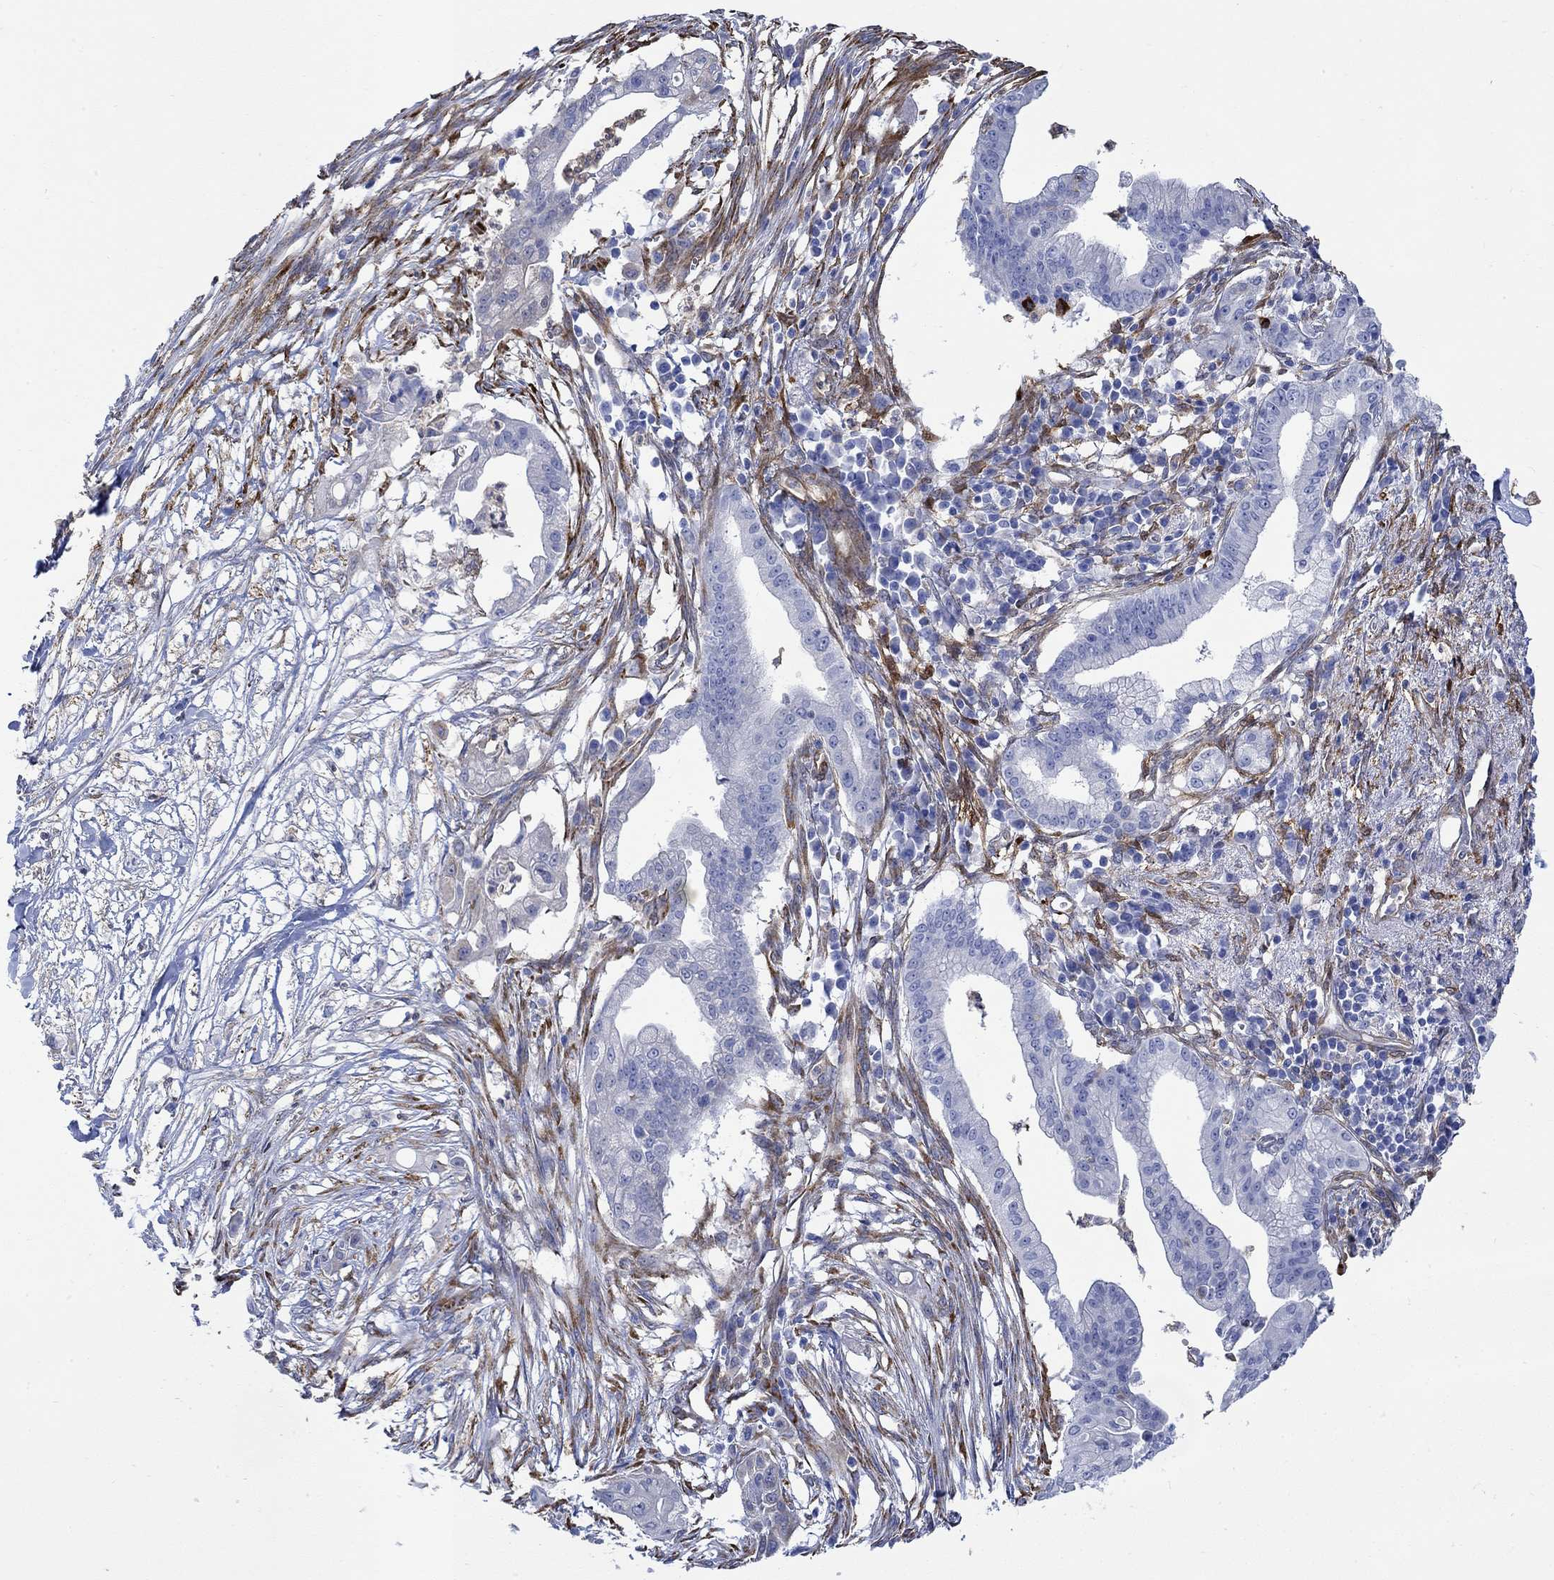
{"staining": {"intensity": "negative", "quantity": "none", "location": "none"}, "tissue": "pancreatic cancer", "cell_type": "Tumor cells", "image_type": "cancer", "snomed": [{"axis": "morphology", "description": "Normal tissue, NOS"}, {"axis": "morphology", "description": "Adenocarcinoma, NOS"}, {"axis": "topography", "description": "Pancreas"}], "caption": "Adenocarcinoma (pancreatic) stained for a protein using IHC shows no positivity tumor cells.", "gene": "TGM2", "patient": {"sex": "female", "age": 58}}